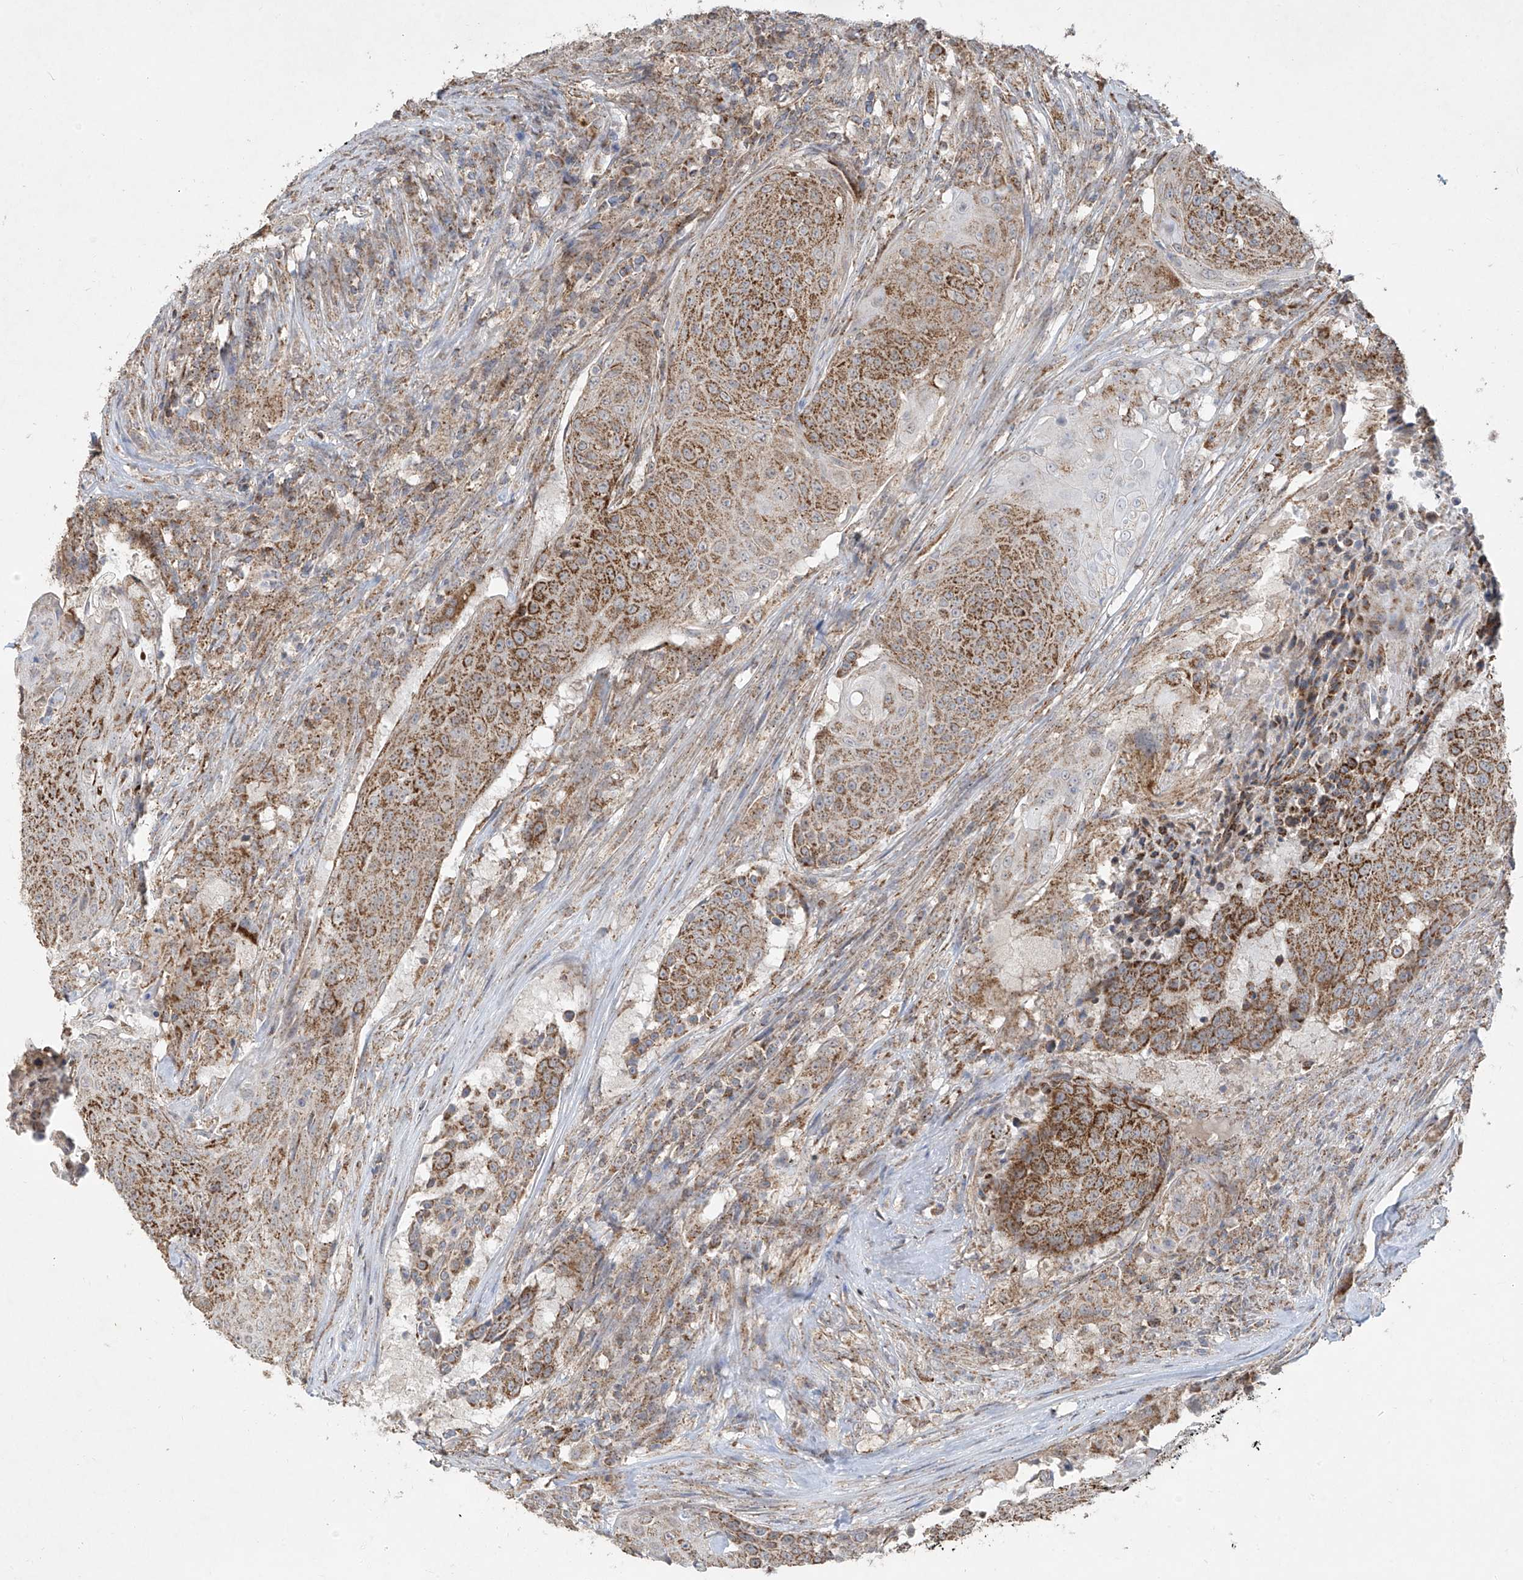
{"staining": {"intensity": "moderate", "quantity": ">75%", "location": "cytoplasmic/membranous"}, "tissue": "urothelial cancer", "cell_type": "Tumor cells", "image_type": "cancer", "snomed": [{"axis": "morphology", "description": "Urothelial carcinoma, High grade"}, {"axis": "topography", "description": "Urinary bladder"}], "caption": "A micrograph of human urothelial carcinoma (high-grade) stained for a protein reveals moderate cytoplasmic/membranous brown staining in tumor cells.", "gene": "UQCC1", "patient": {"sex": "female", "age": 63}}